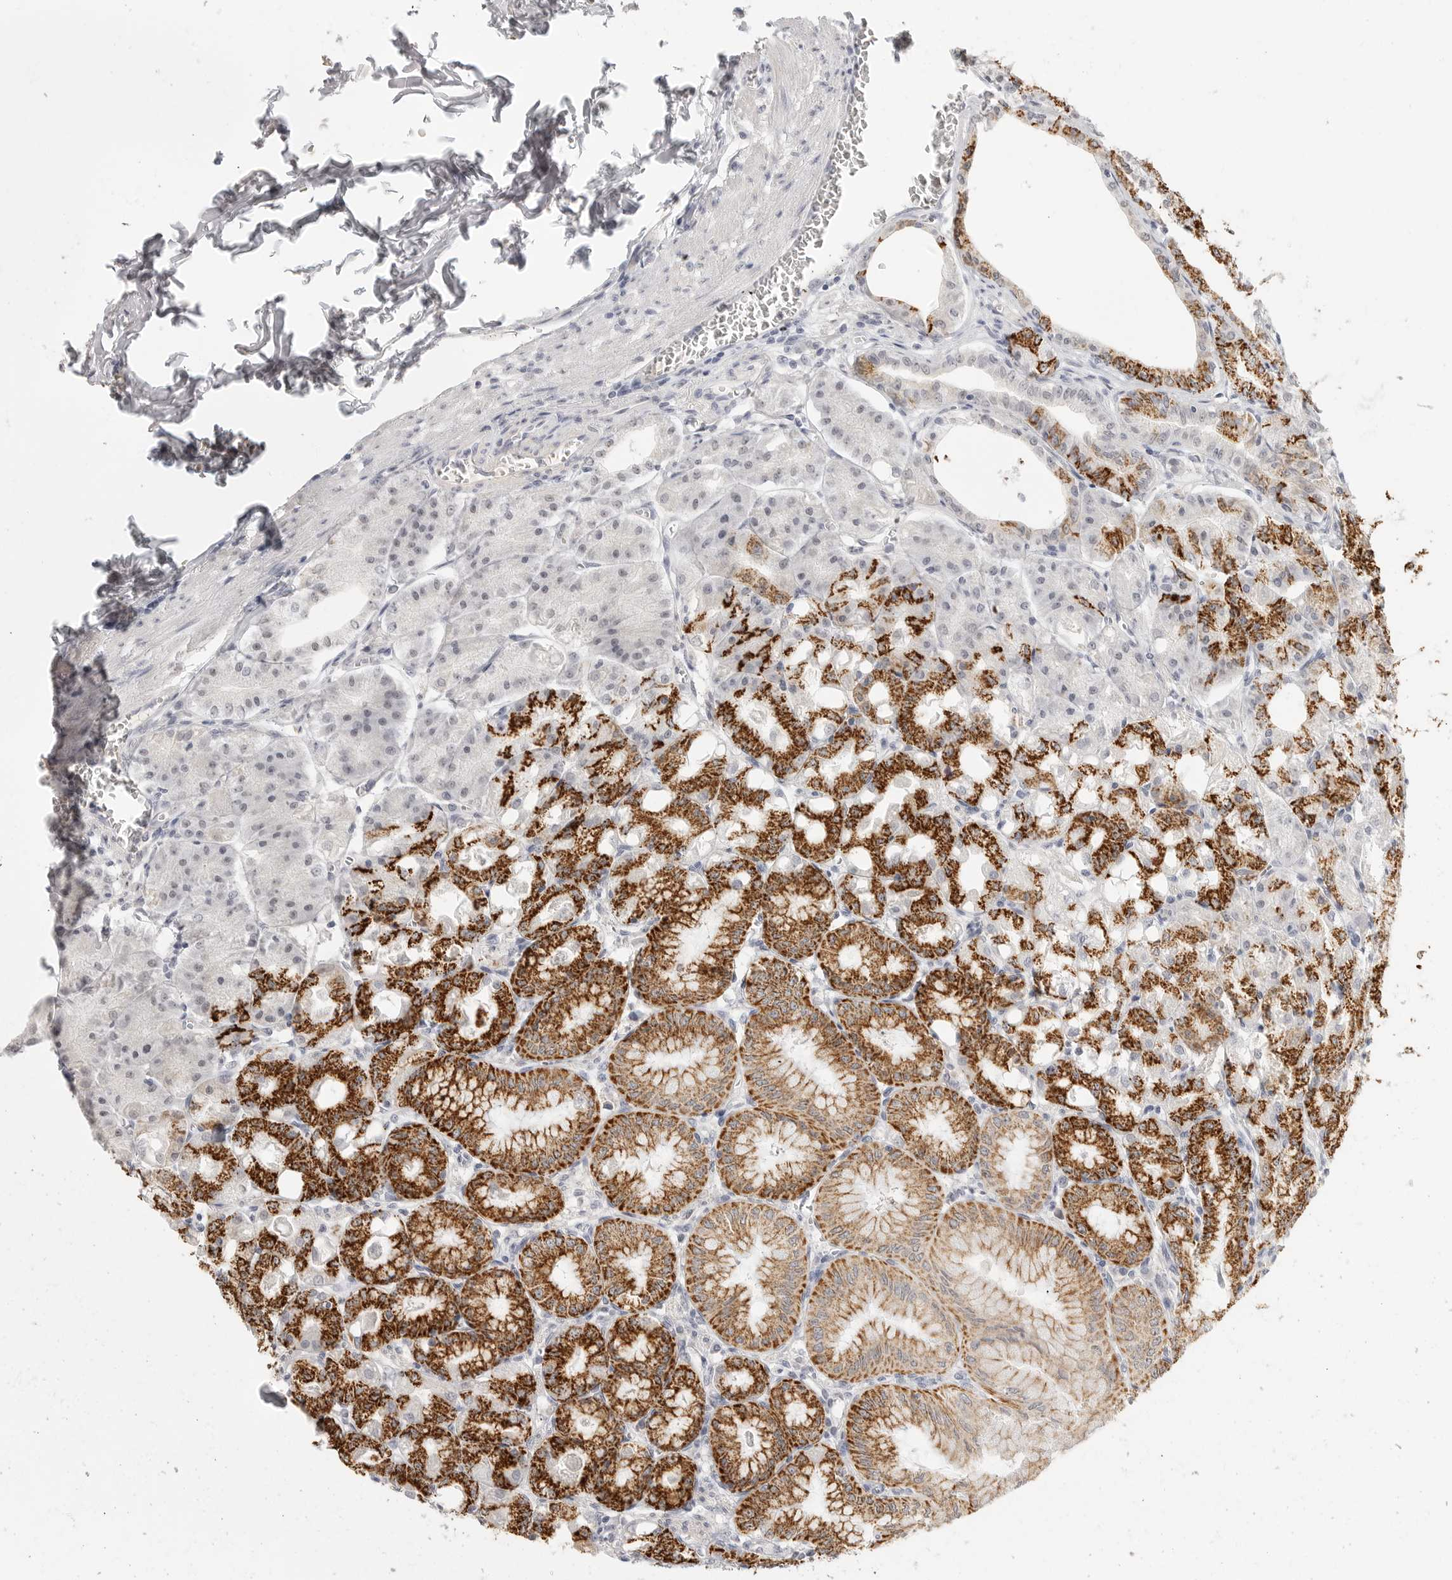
{"staining": {"intensity": "strong", "quantity": ">75%", "location": "cytoplasmic/membranous"}, "tissue": "stomach", "cell_type": "Glandular cells", "image_type": "normal", "snomed": [{"axis": "morphology", "description": "Normal tissue, NOS"}, {"axis": "topography", "description": "Stomach, lower"}], "caption": "Strong cytoplasmic/membranous protein expression is appreciated in approximately >75% of glandular cells in stomach. (DAB (3,3'-diaminobenzidine) IHC with brightfield microscopy, high magnification).", "gene": "HMGCS2", "patient": {"sex": "male", "age": 71}}